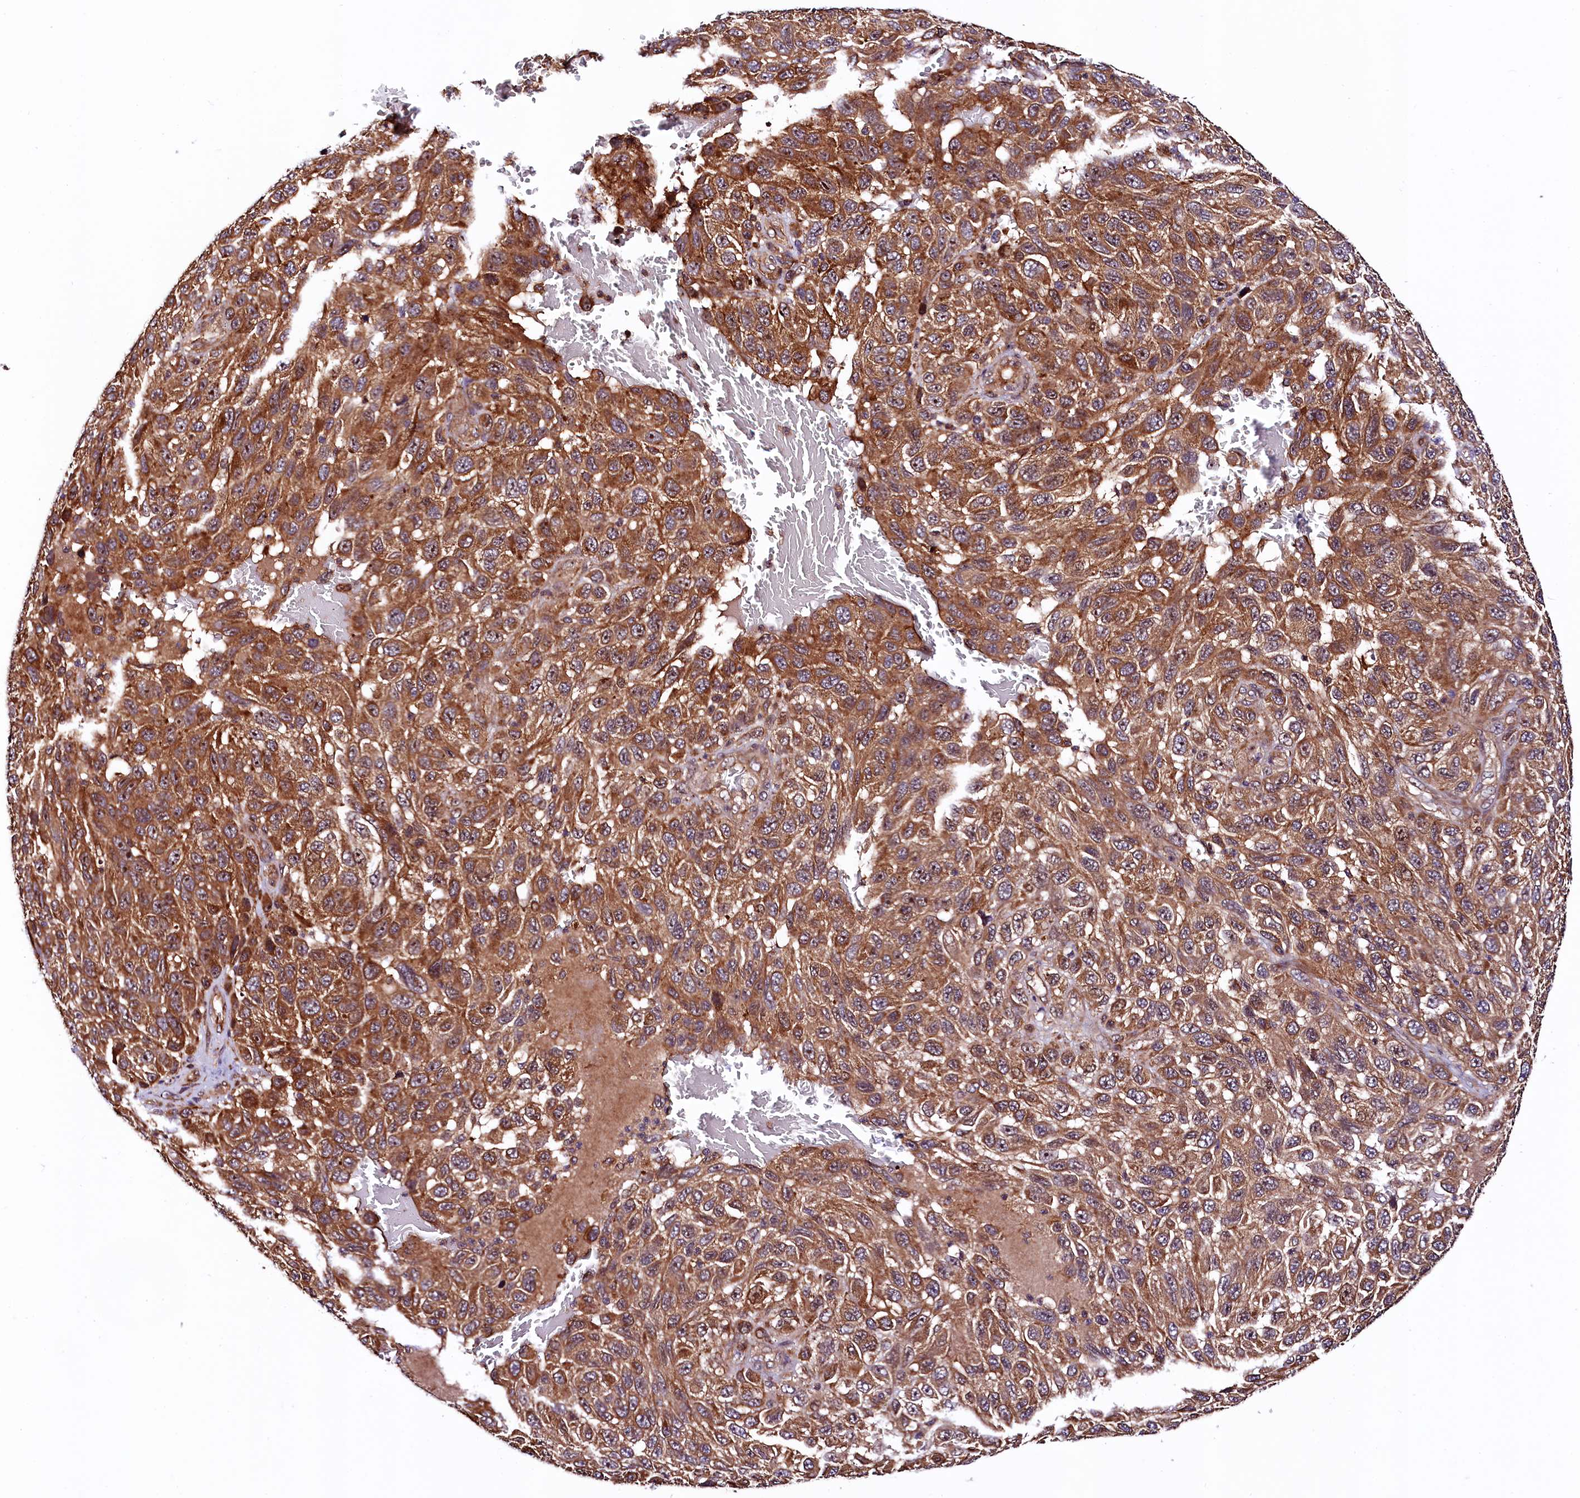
{"staining": {"intensity": "moderate", "quantity": ">75%", "location": "cytoplasmic/membranous,nuclear"}, "tissue": "melanoma", "cell_type": "Tumor cells", "image_type": "cancer", "snomed": [{"axis": "morphology", "description": "Normal tissue, NOS"}, {"axis": "morphology", "description": "Malignant melanoma, NOS"}, {"axis": "topography", "description": "Skin"}], "caption": "Brown immunohistochemical staining in melanoma exhibits moderate cytoplasmic/membranous and nuclear staining in about >75% of tumor cells.", "gene": "VPS35", "patient": {"sex": "female", "age": 96}}